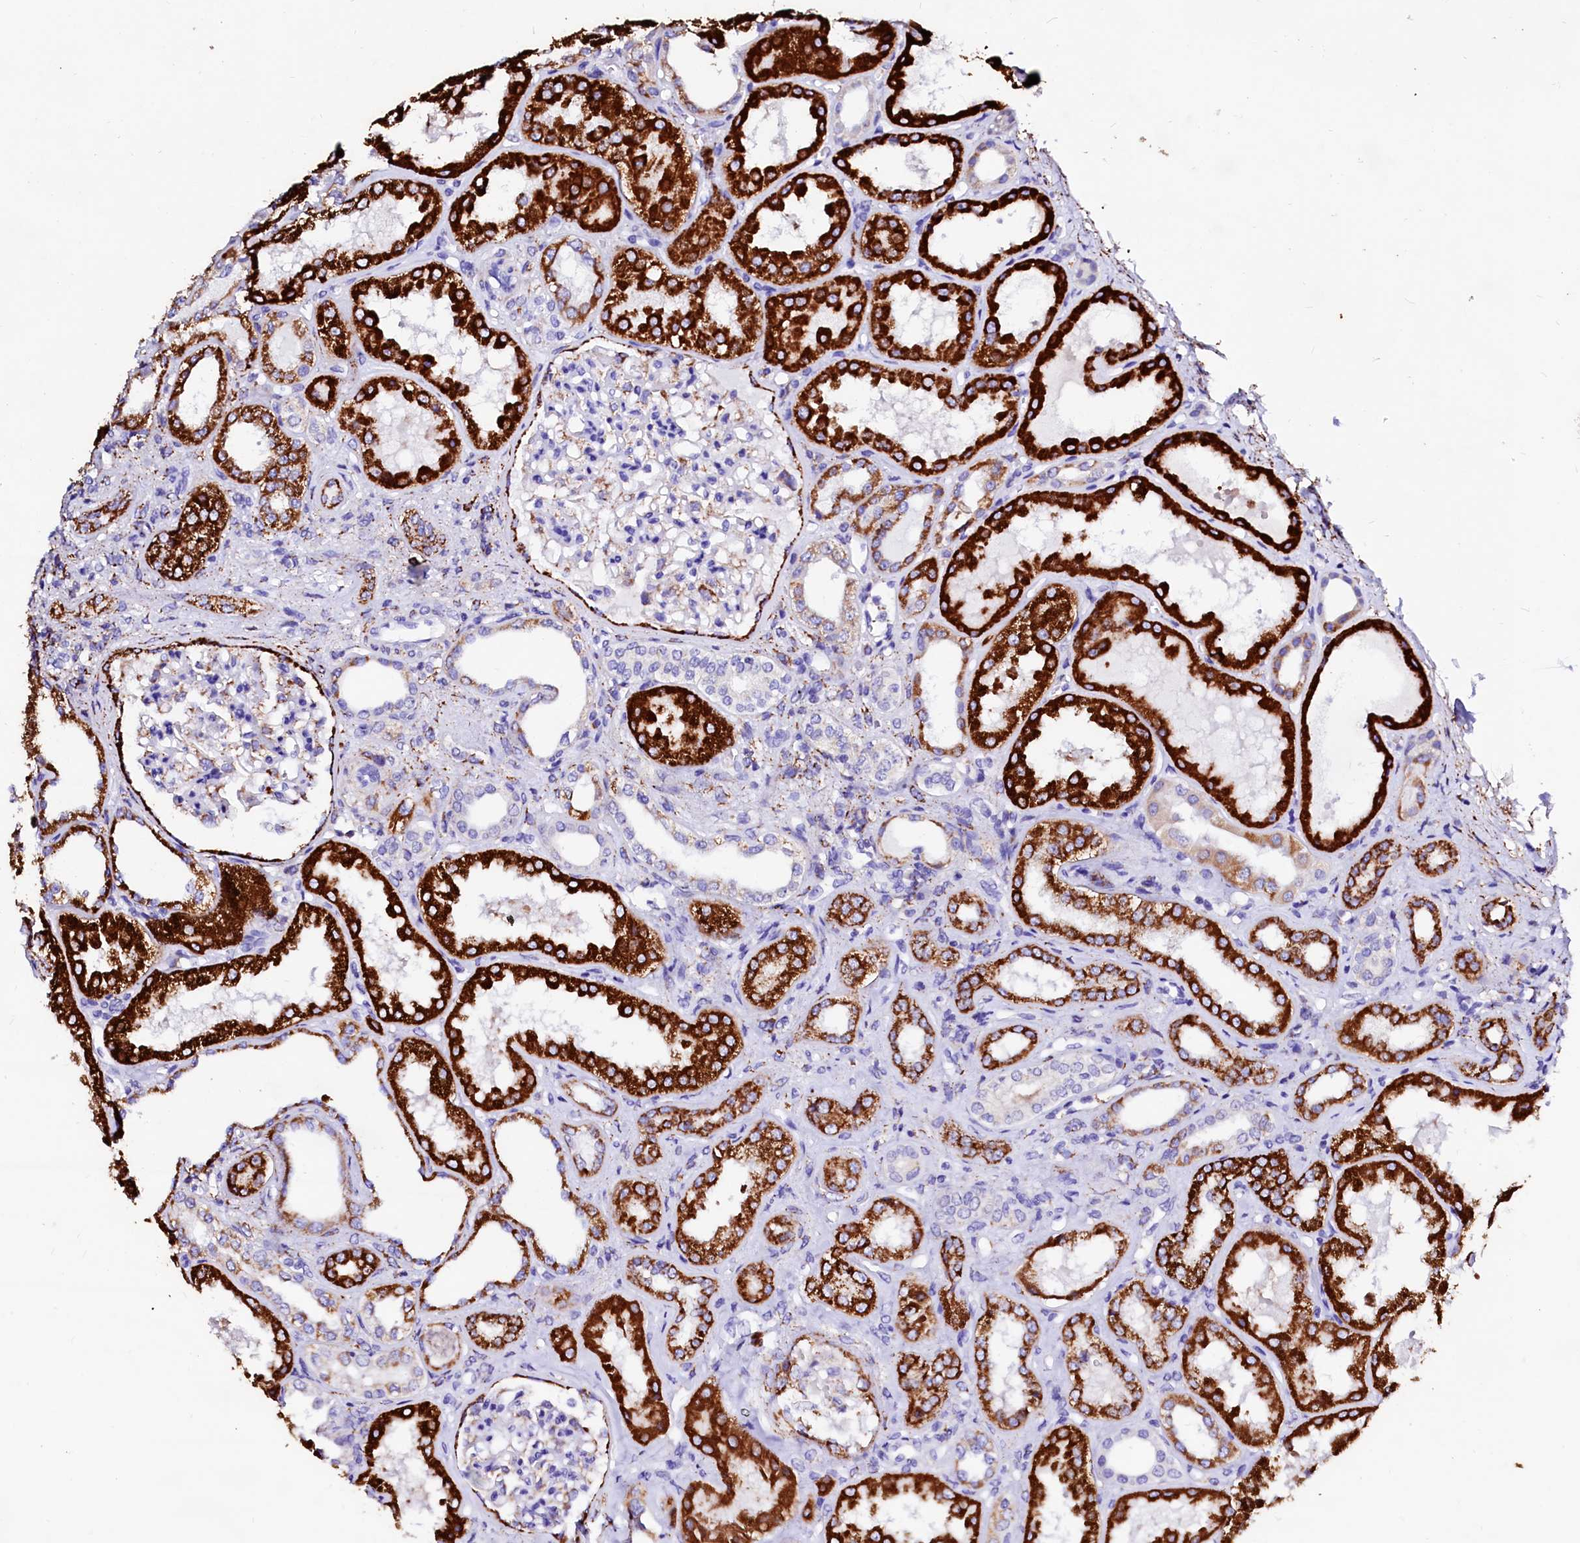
{"staining": {"intensity": "strong", "quantity": "<25%", "location": "cytoplasmic/membranous"}, "tissue": "kidney", "cell_type": "Cells in glomeruli", "image_type": "normal", "snomed": [{"axis": "morphology", "description": "Normal tissue, NOS"}, {"axis": "topography", "description": "Kidney"}], "caption": "Protein staining reveals strong cytoplasmic/membranous expression in about <25% of cells in glomeruli in unremarkable kidney.", "gene": "MAOB", "patient": {"sex": "female", "age": 56}}